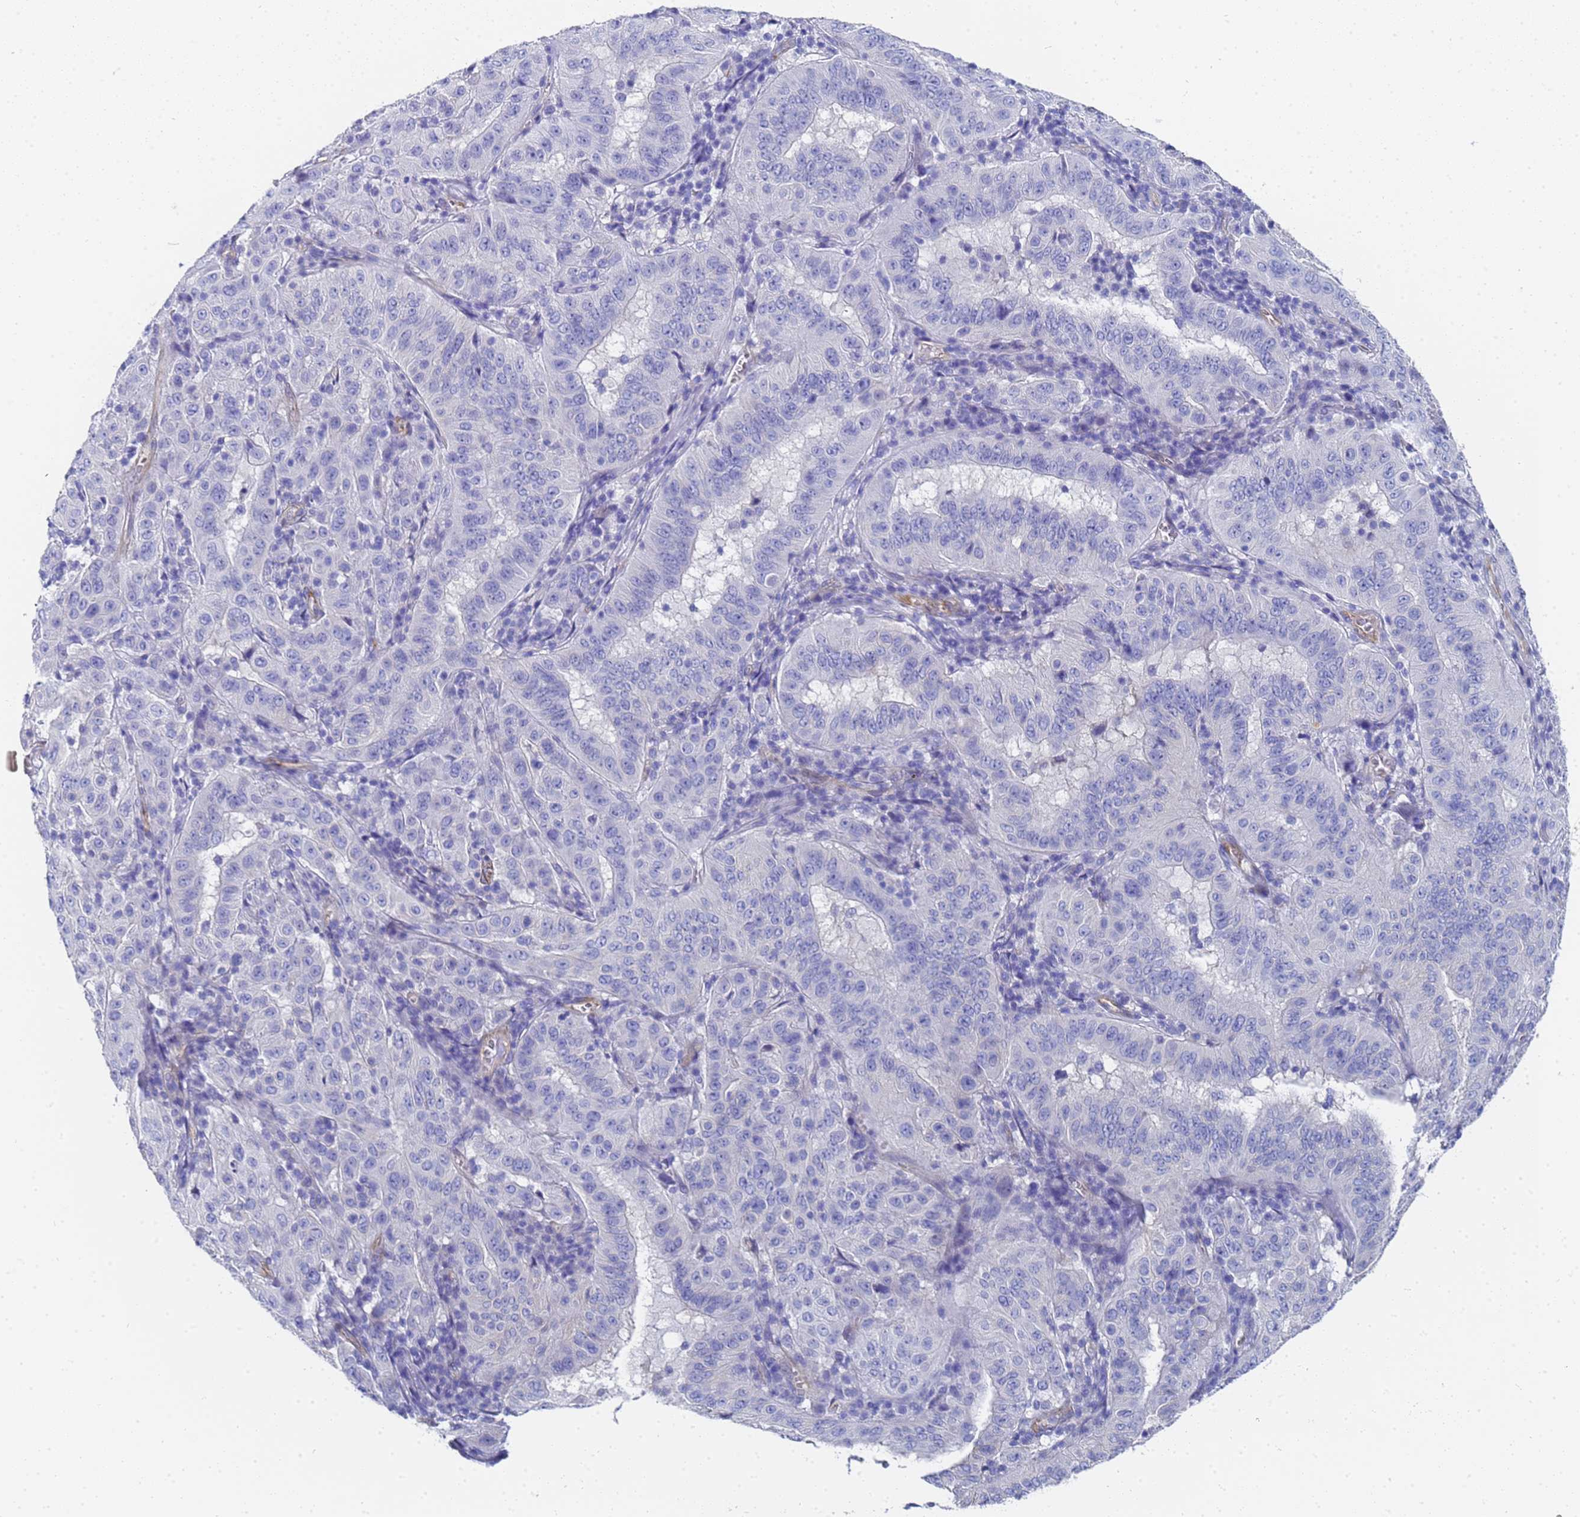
{"staining": {"intensity": "negative", "quantity": "none", "location": "none"}, "tissue": "pancreatic cancer", "cell_type": "Tumor cells", "image_type": "cancer", "snomed": [{"axis": "morphology", "description": "Adenocarcinoma, NOS"}, {"axis": "topography", "description": "Pancreas"}], "caption": "Immunohistochemistry image of human pancreatic adenocarcinoma stained for a protein (brown), which reveals no positivity in tumor cells. The staining is performed using DAB (3,3'-diaminobenzidine) brown chromogen with nuclei counter-stained in using hematoxylin.", "gene": "TUBB1", "patient": {"sex": "male", "age": 63}}